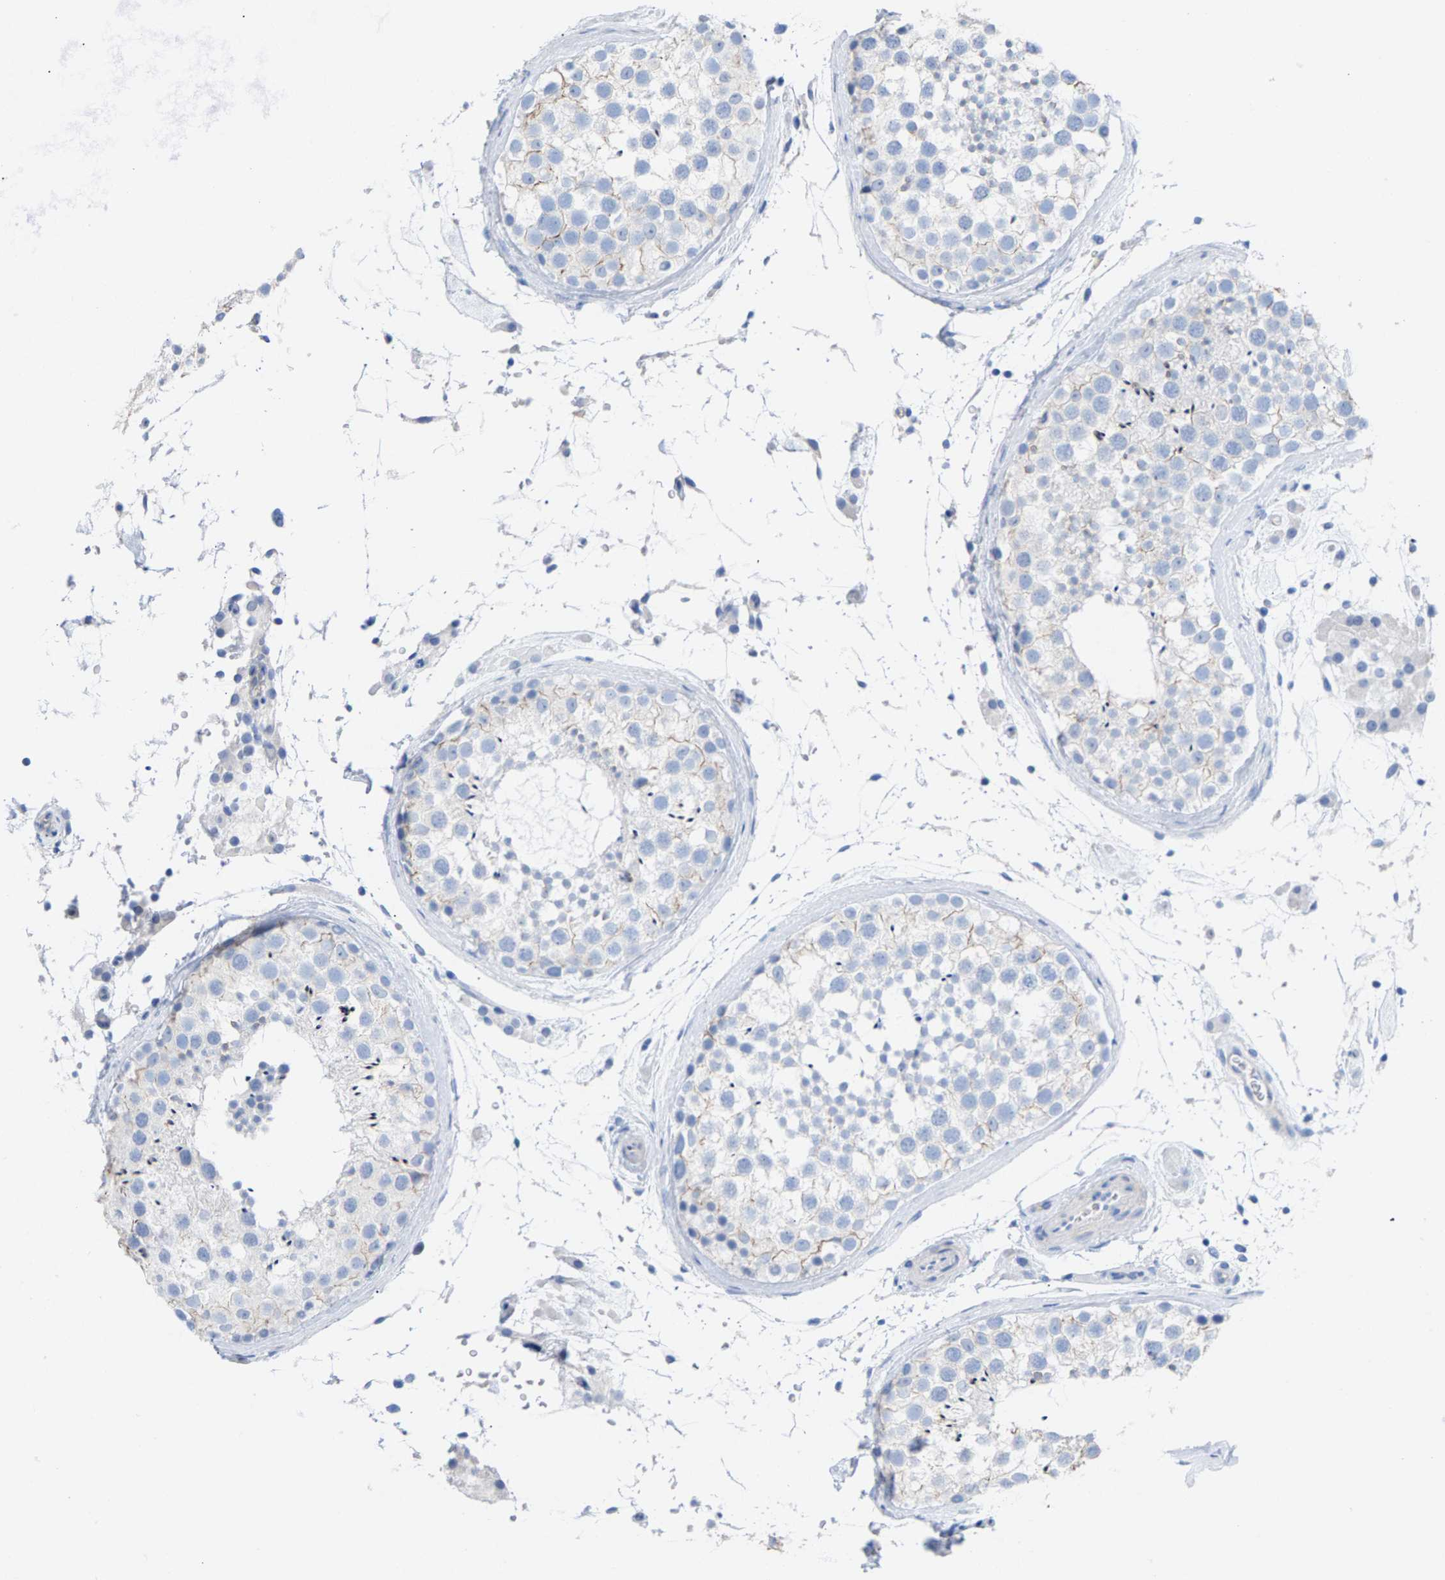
{"staining": {"intensity": "negative", "quantity": "none", "location": "none"}, "tissue": "testis", "cell_type": "Cells in seminiferous ducts", "image_type": "normal", "snomed": [{"axis": "morphology", "description": "Normal tissue, NOS"}, {"axis": "topography", "description": "Testis"}], "caption": "The photomicrograph displays no staining of cells in seminiferous ducts in unremarkable testis.", "gene": "CPA1", "patient": {"sex": "male", "age": 46}}